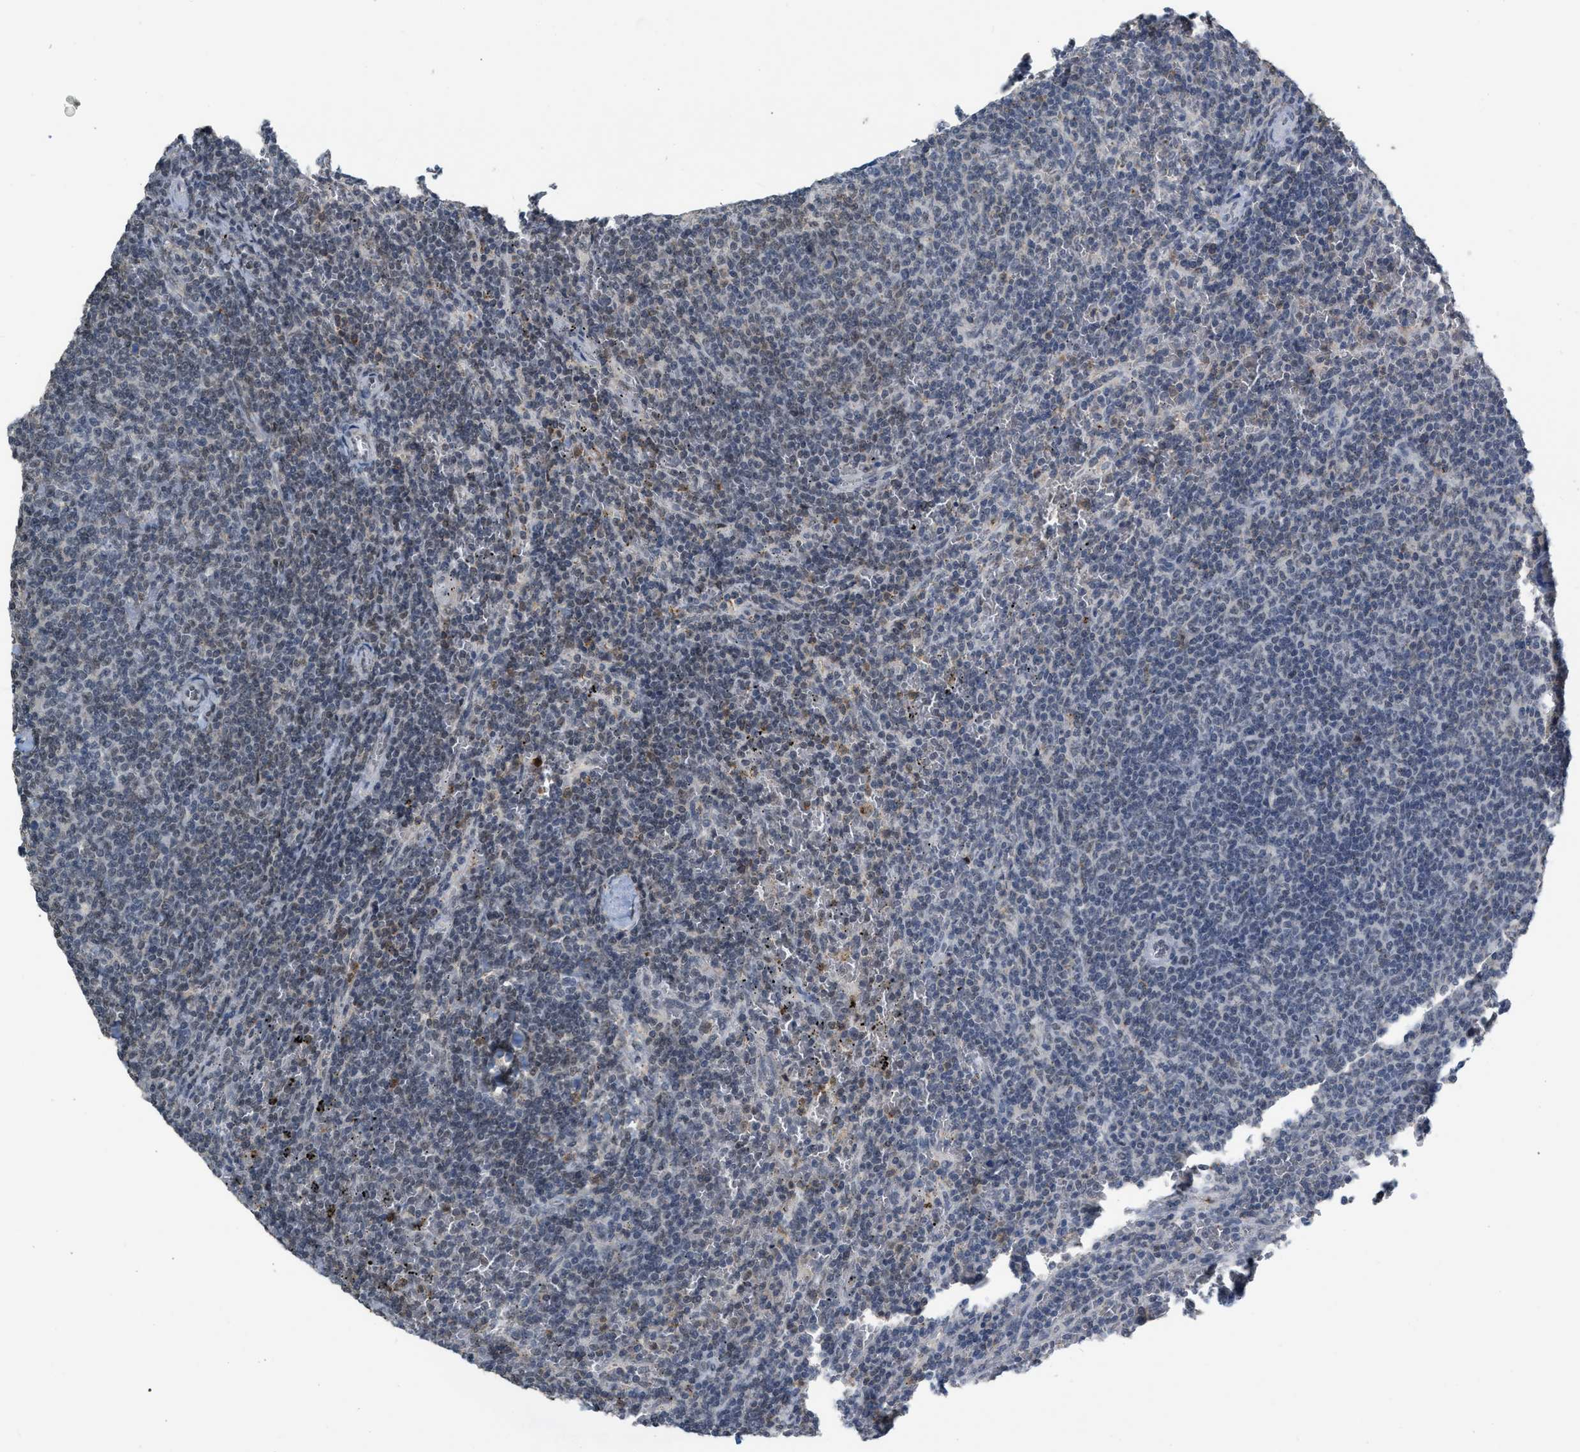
{"staining": {"intensity": "weak", "quantity": "<25%", "location": "cytoplasmic/membranous"}, "tissue": "lymphoma", "cell_type": "Tumor cells", "image_type": "cancer", "snomed": [{"axis": "morphology", "description": "Malignant lymphoma, non-Hodgkin's type, Low grade"}, {"axis": "topography", "description": "Spleen"}], "caption": "Histopathology image shows no protein expression in tumor cells of low-grade malignant lymphoma, non-Hodgkin's type tissue.", "gene": "BAIAP2L1", "patient": {"sex": "female", "age": 50}}